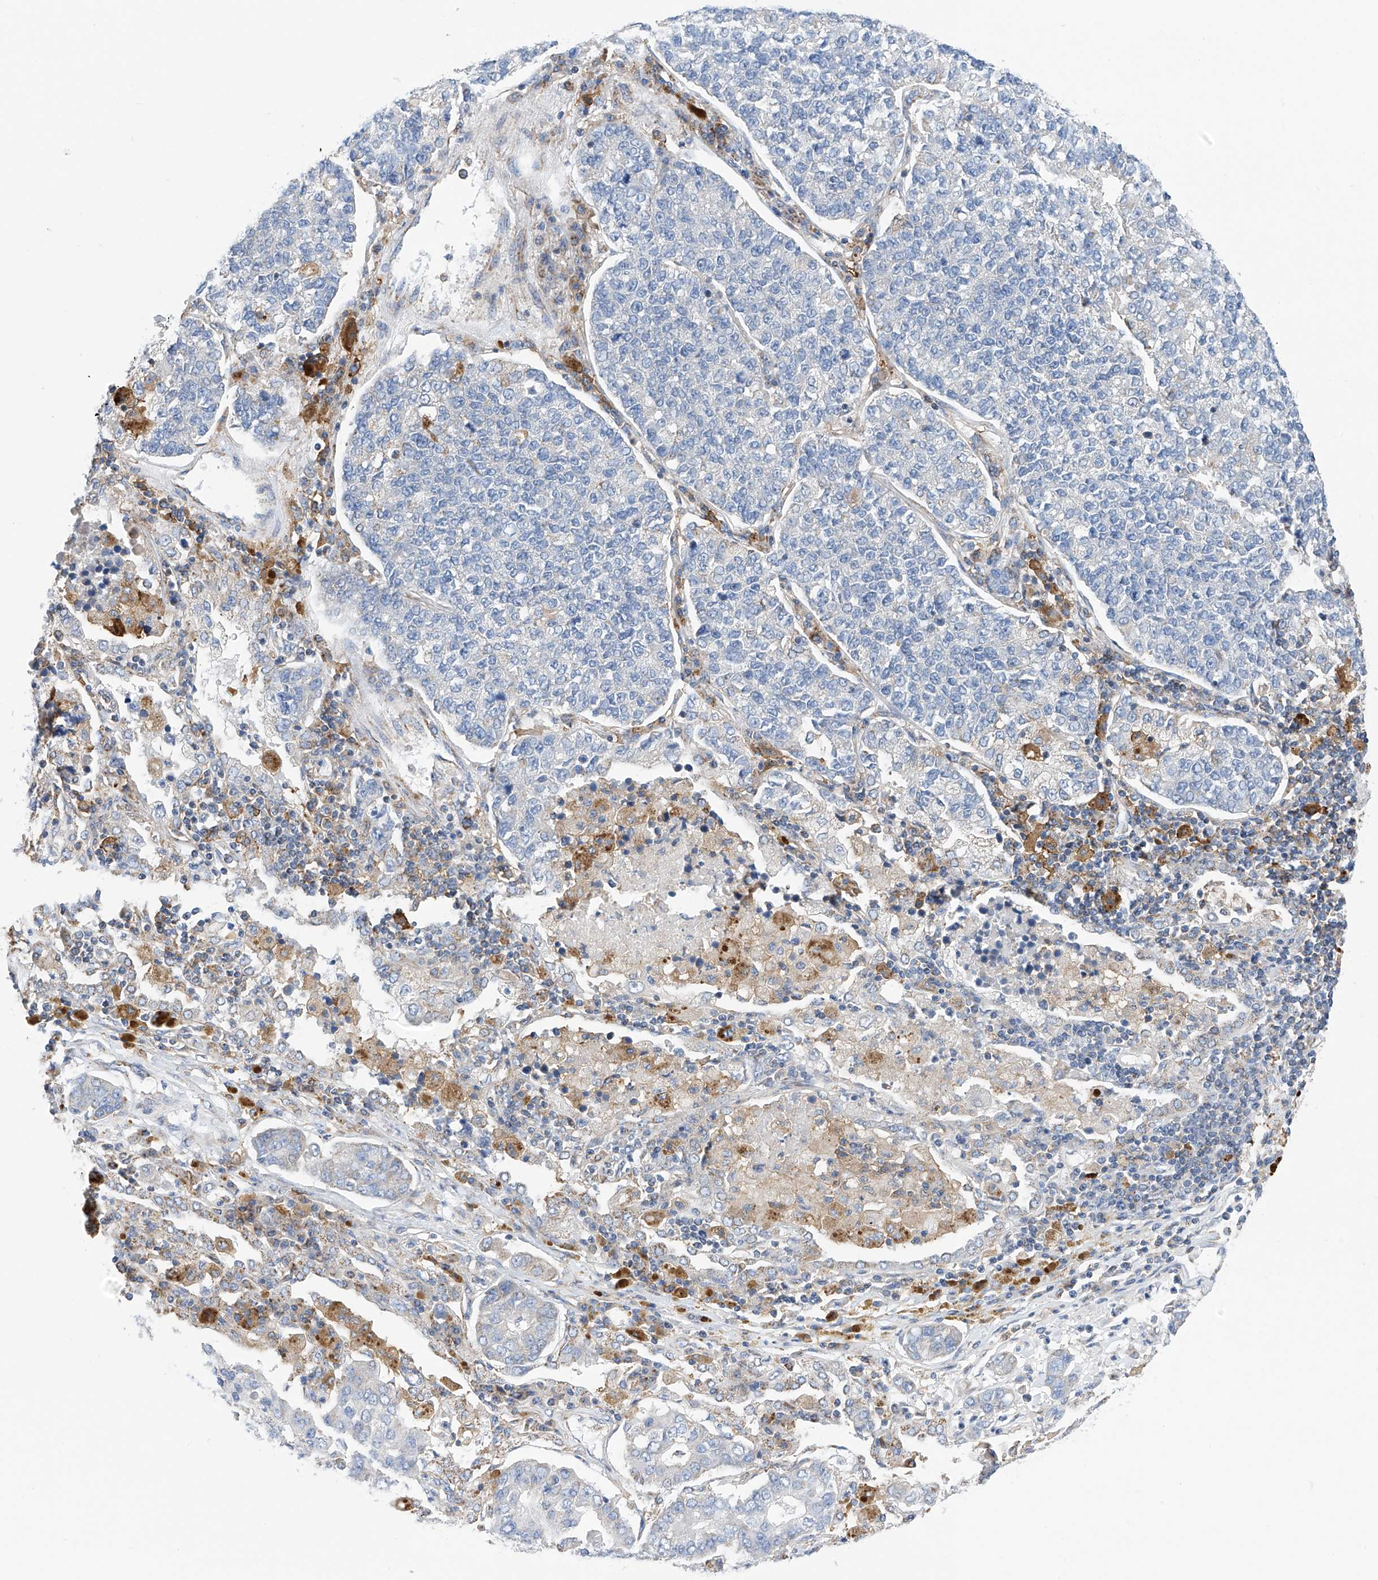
{"staining": {"intensity": "negative", "quantity": "none", "location": "none"}, "tissue": "lung cancer", "cell_type": "Tumor cells", "image_type": "cancer", "snomed": [{"axis": "morphology", "description": "Adenocarcinoma, NOS"}, {"axis": "topography", "description": "Lung"}], "caption": "Photomicrograph shows no significant protein expression in tumor cells of lung adenocarcinoma. (IHC, brightfield microscopy, high magnification).", "gene": "P2RX7", "patient": {"sex": "male", "age": 49}}